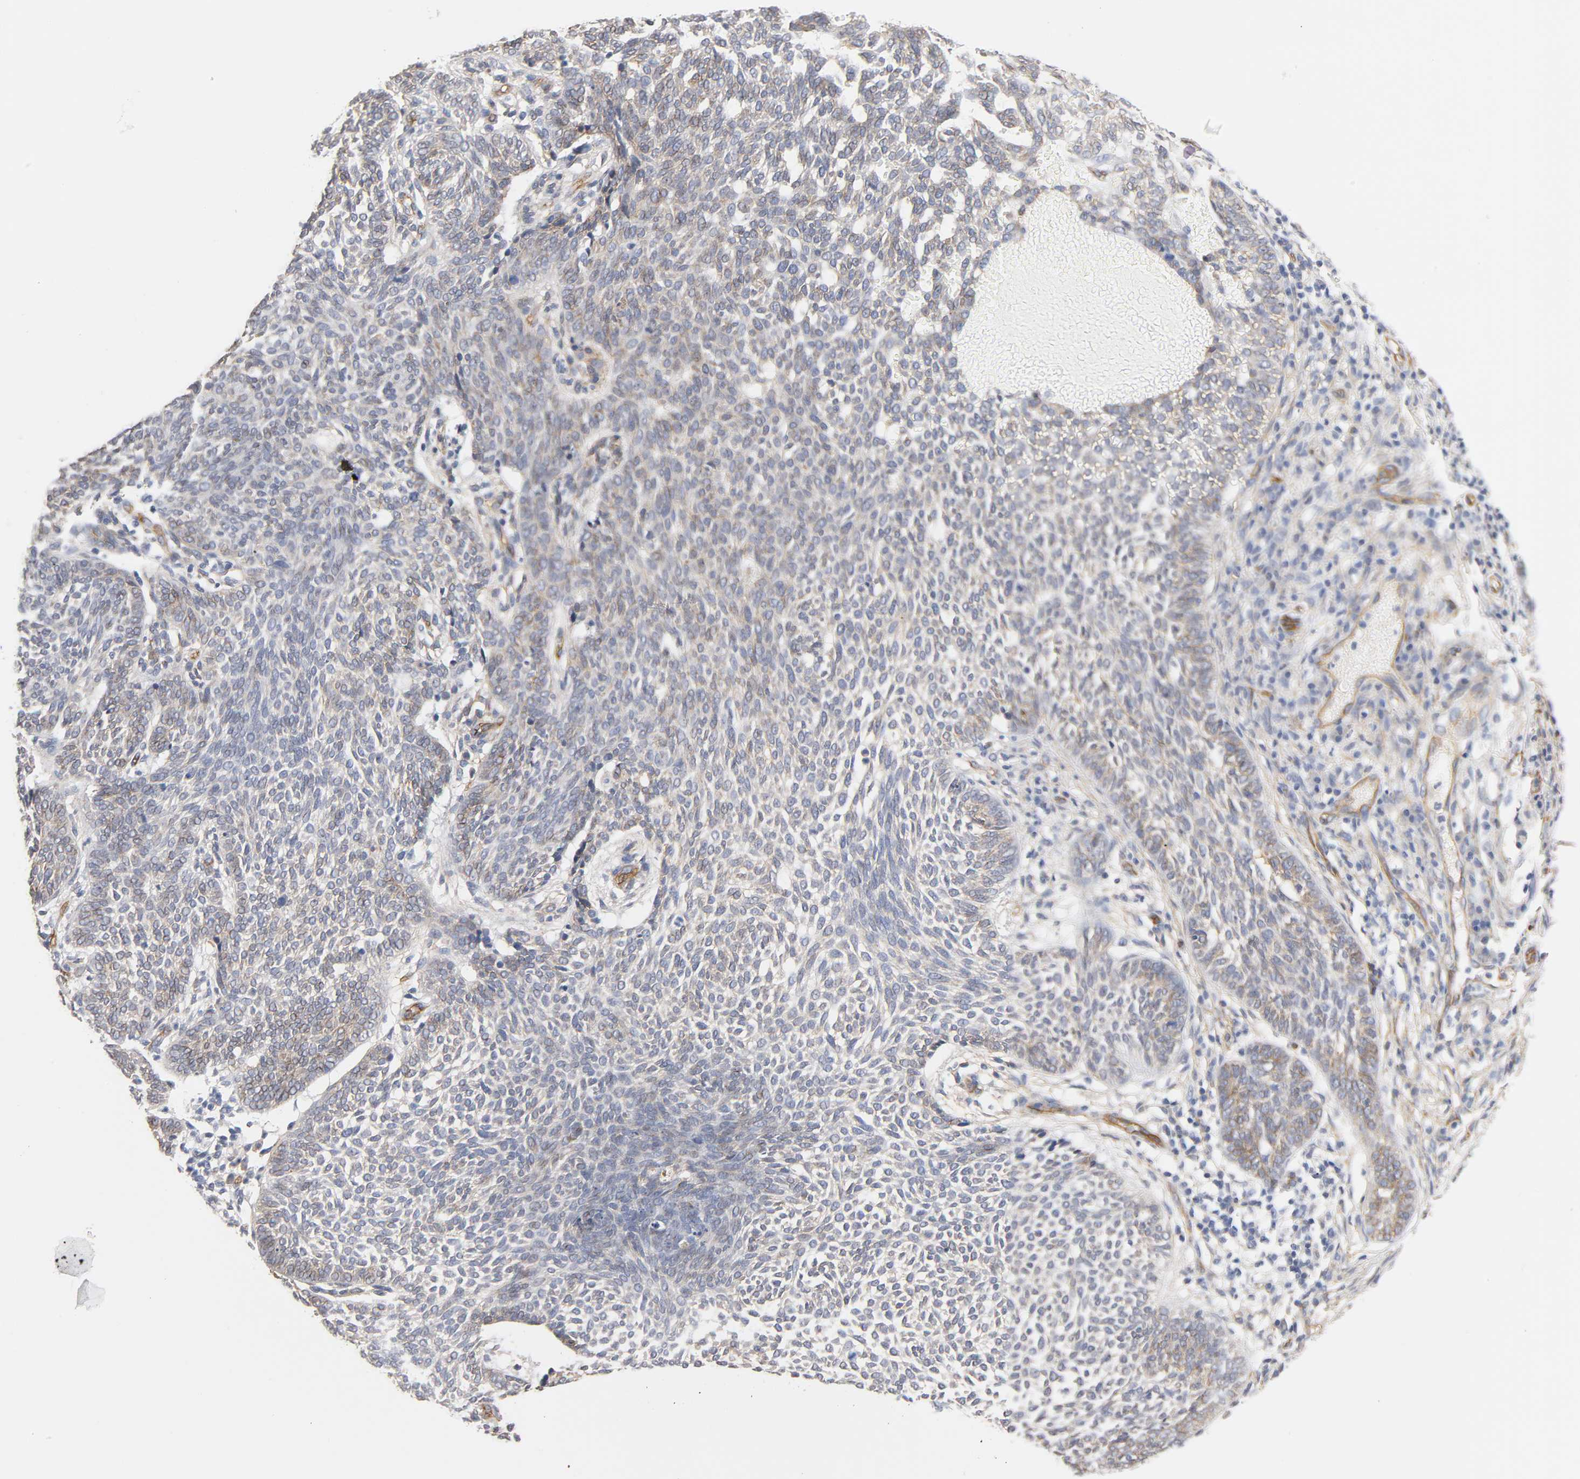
{"staining": {"intensity": "weak", "quantity": "25%-75%", "location": "cytoplasmic/membranous"}, "tissue": "skin cancer", "cell_type": "Tumor cells", "image_type": "cancer", "snomed": [{"axis": "morphology", "description": "Normal tissue, NOS"}, {"axis": "morphology", "description": "Basal cell carcinoma"}, {"axis": "topography", "description": "Skin"}], "caption": "Protein staining by IHC shows weak cytoplasmic/membranous staining in about 25%-75% of tumor cells in skin basal cell carcinoma.", "gene": "SPTAN1", "patient": {"sex": "male", "age": 87}}